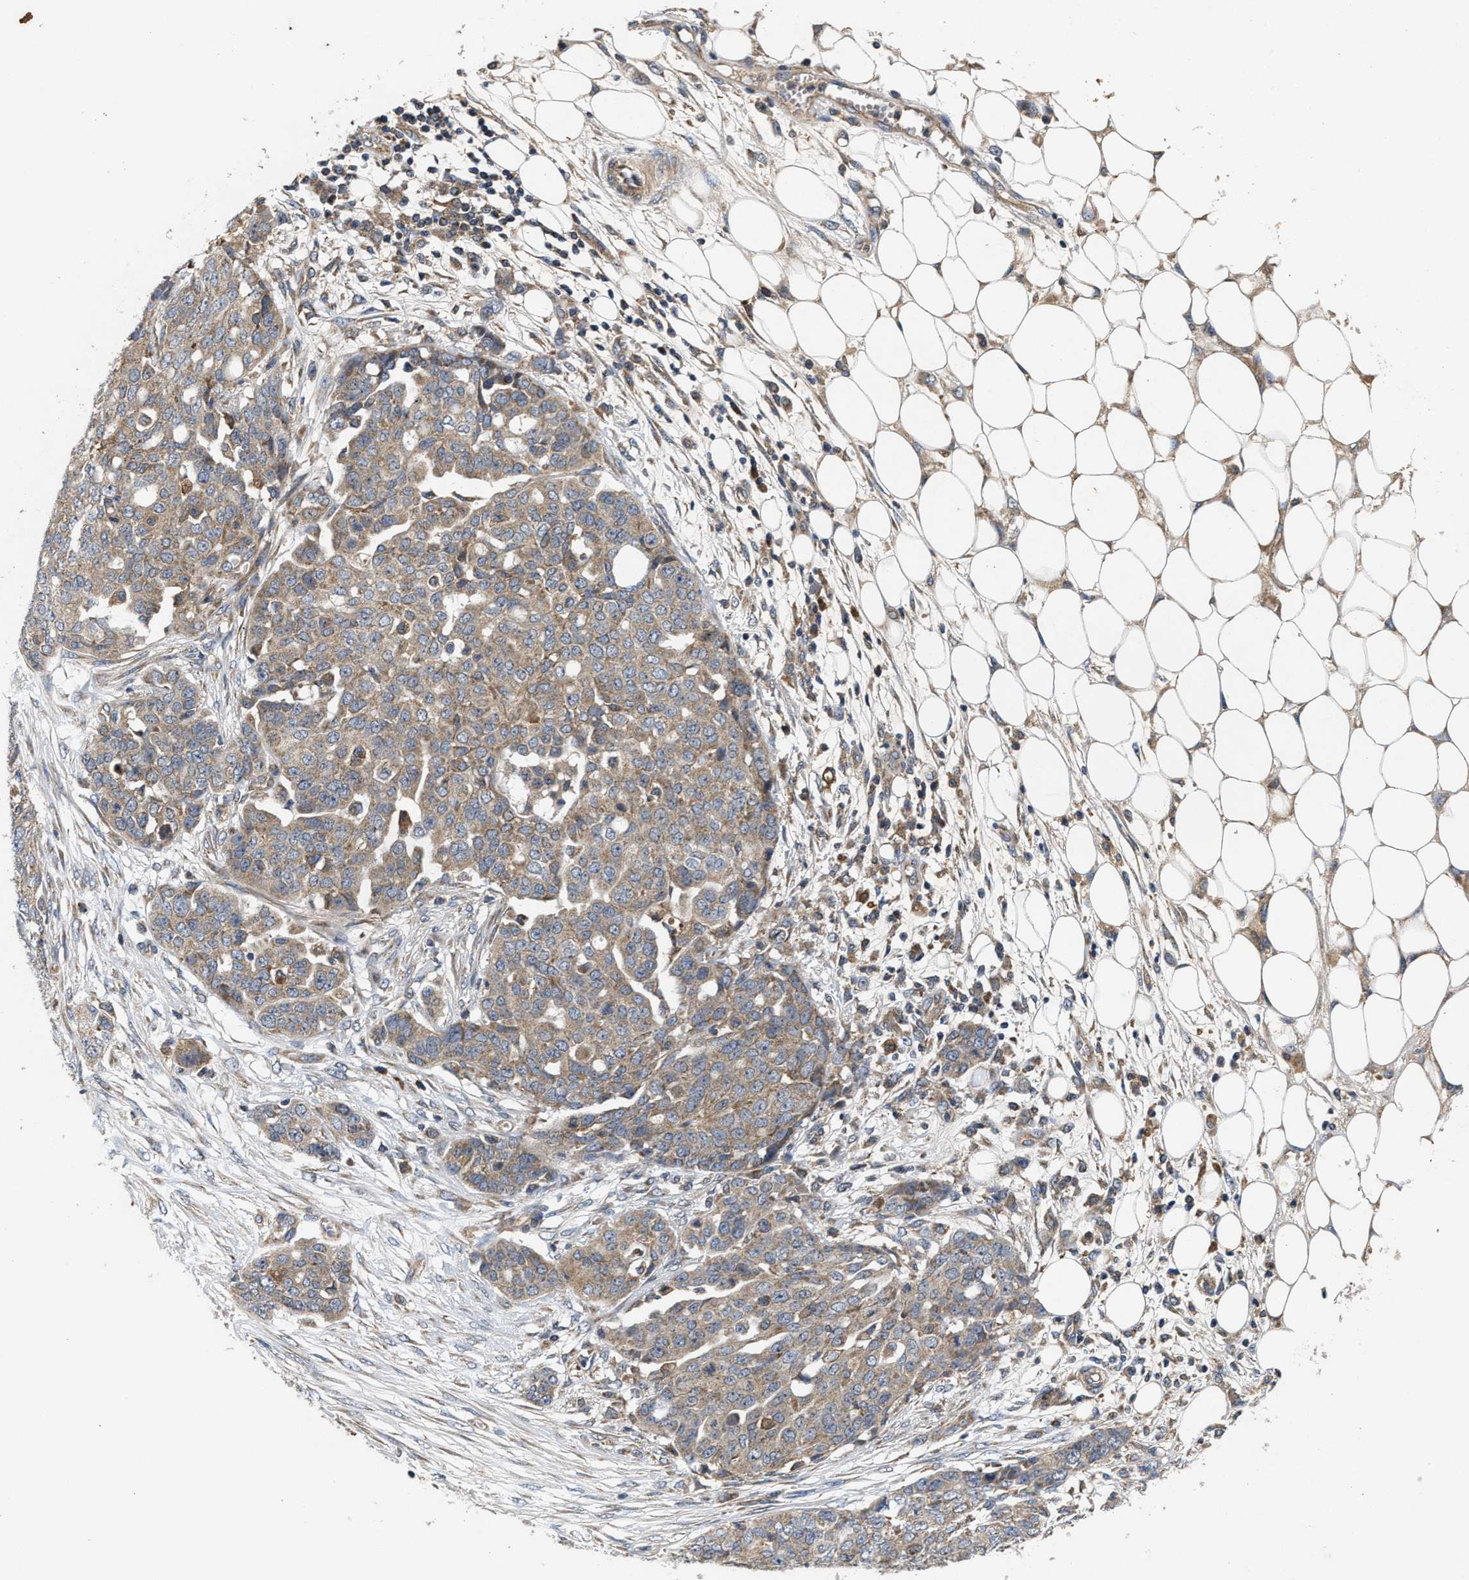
{"staining": {"intensity": "moderate", "quantity": ">75%", "location": "cytoplasmic/membranous"}, "tissue": "ovarian cancer", "cell_type": "Tumor cells", "image_type": "cancer", "snomed": [{"axis": "morphology", "description": "Cystadenocarcinoma, serous, NOS"}, {"axis": "topography", "description": "Soft tissue"}, {"axis": "topography", "description": "Ovary"}], "caption": "DAB (3,3'-diaminobenzidine) immunohistochemical staining of human ovarian serous cystadenocarcinoma displays moderate cytoplasmic/membranous protein positivity in approximately >75% of tumor cells. The staining was performed using DAB (3,3'-diaminobenzidine), with brown indicating positive protein expression. Nuclei are stained blue with hematoxylin.", "gene": "EFNA4", "patient": {"sex": "female", "age": 57}}